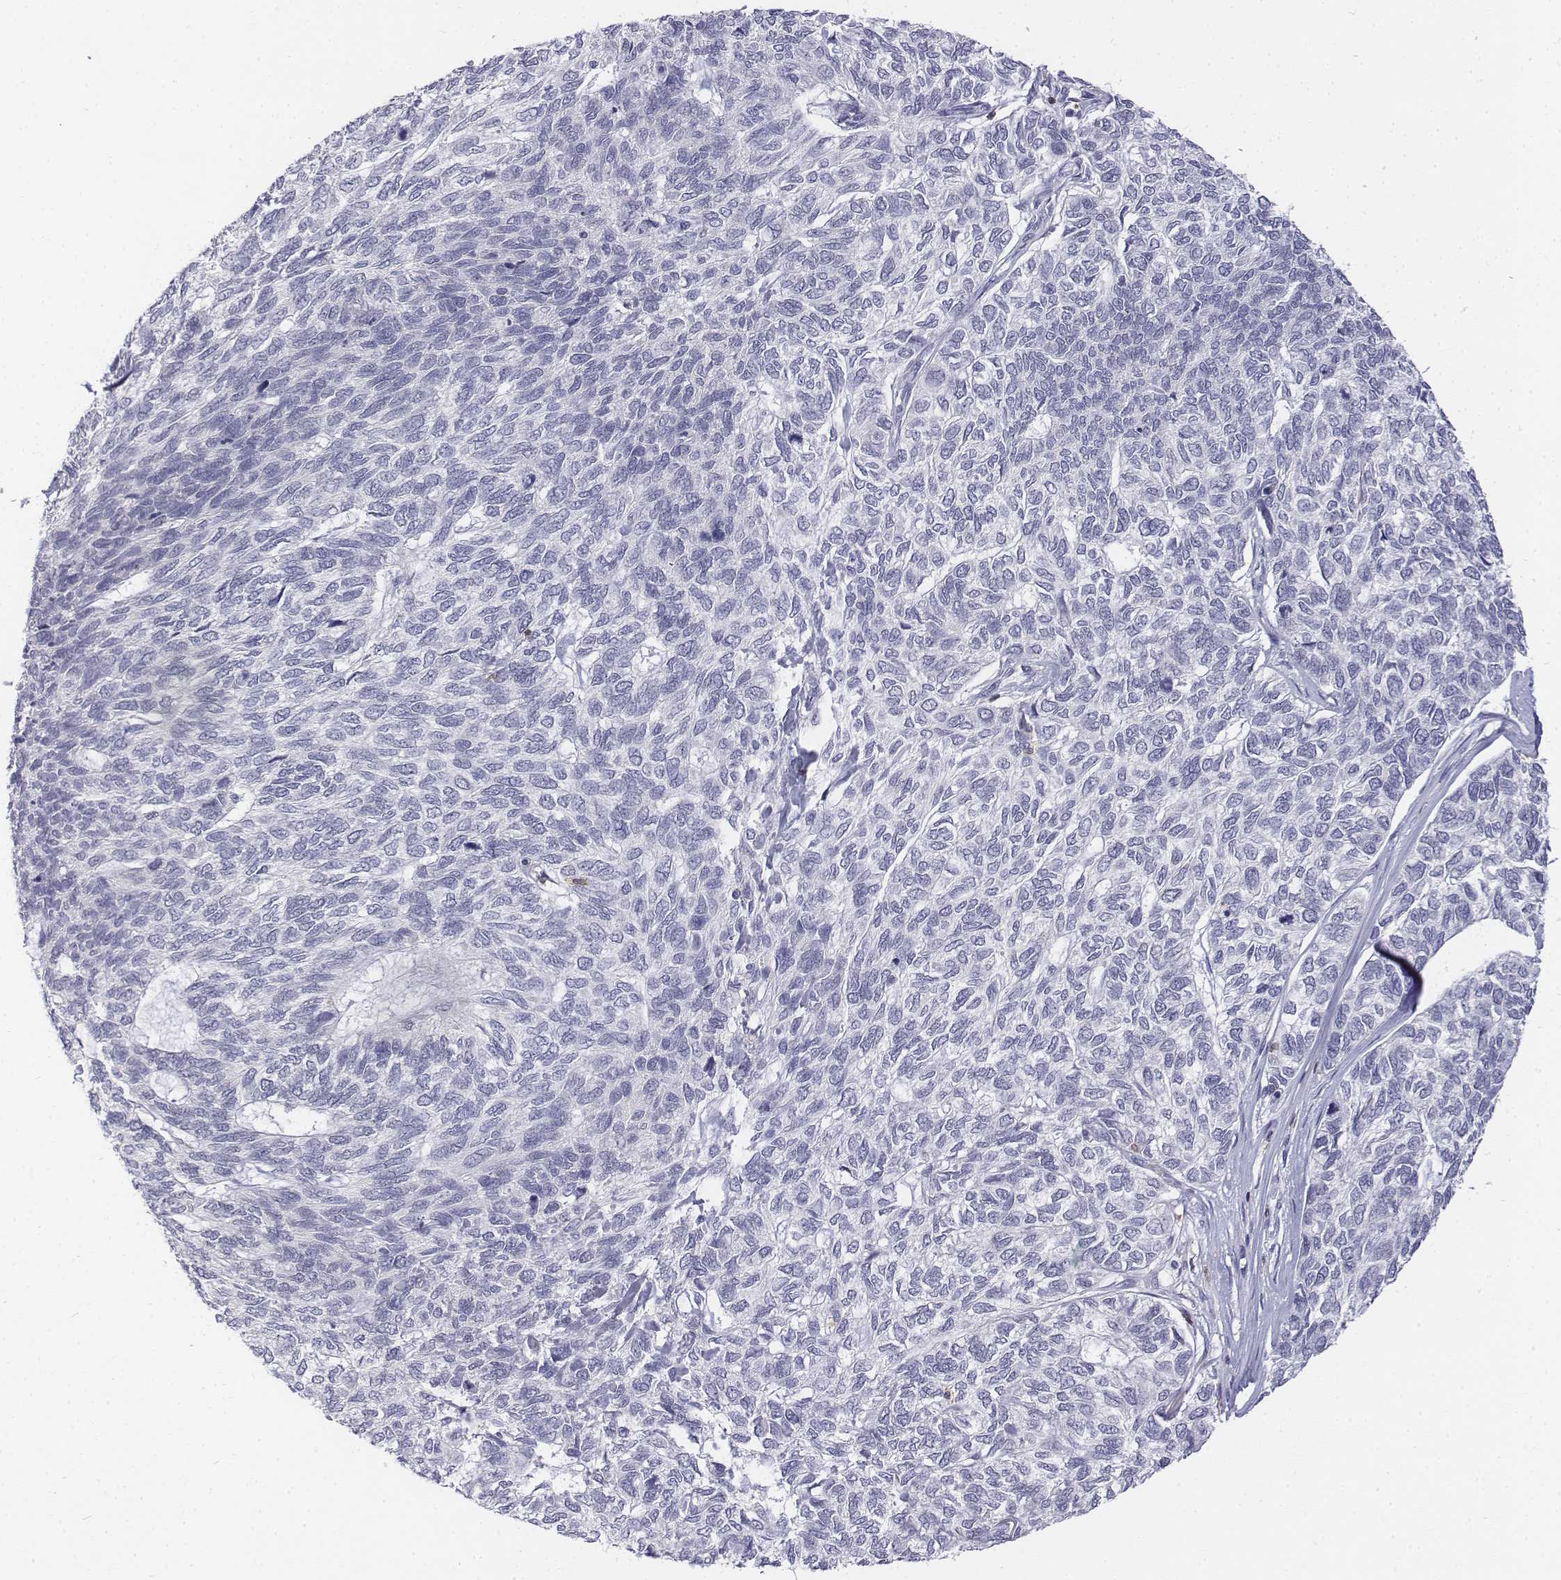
{"staining": {"intensity": "negative", "quantity": "none", "location": "none"}, "tissue": "skin cancer", "cell_type": "Tumor cells", "image_type": "cancer", "snomed": [{"axis": "morphology", "description": "Basal cell carcinoma"}, {"axis": "topography", "description": "Skin"}], "caption": "A high-resolution histopathology image shows immunohistochemistry staining of skin cancer, which reveals no significant expression in tumor cells.", "gene": "CD3E", "patient": {"sex": "female", "age": 65}}